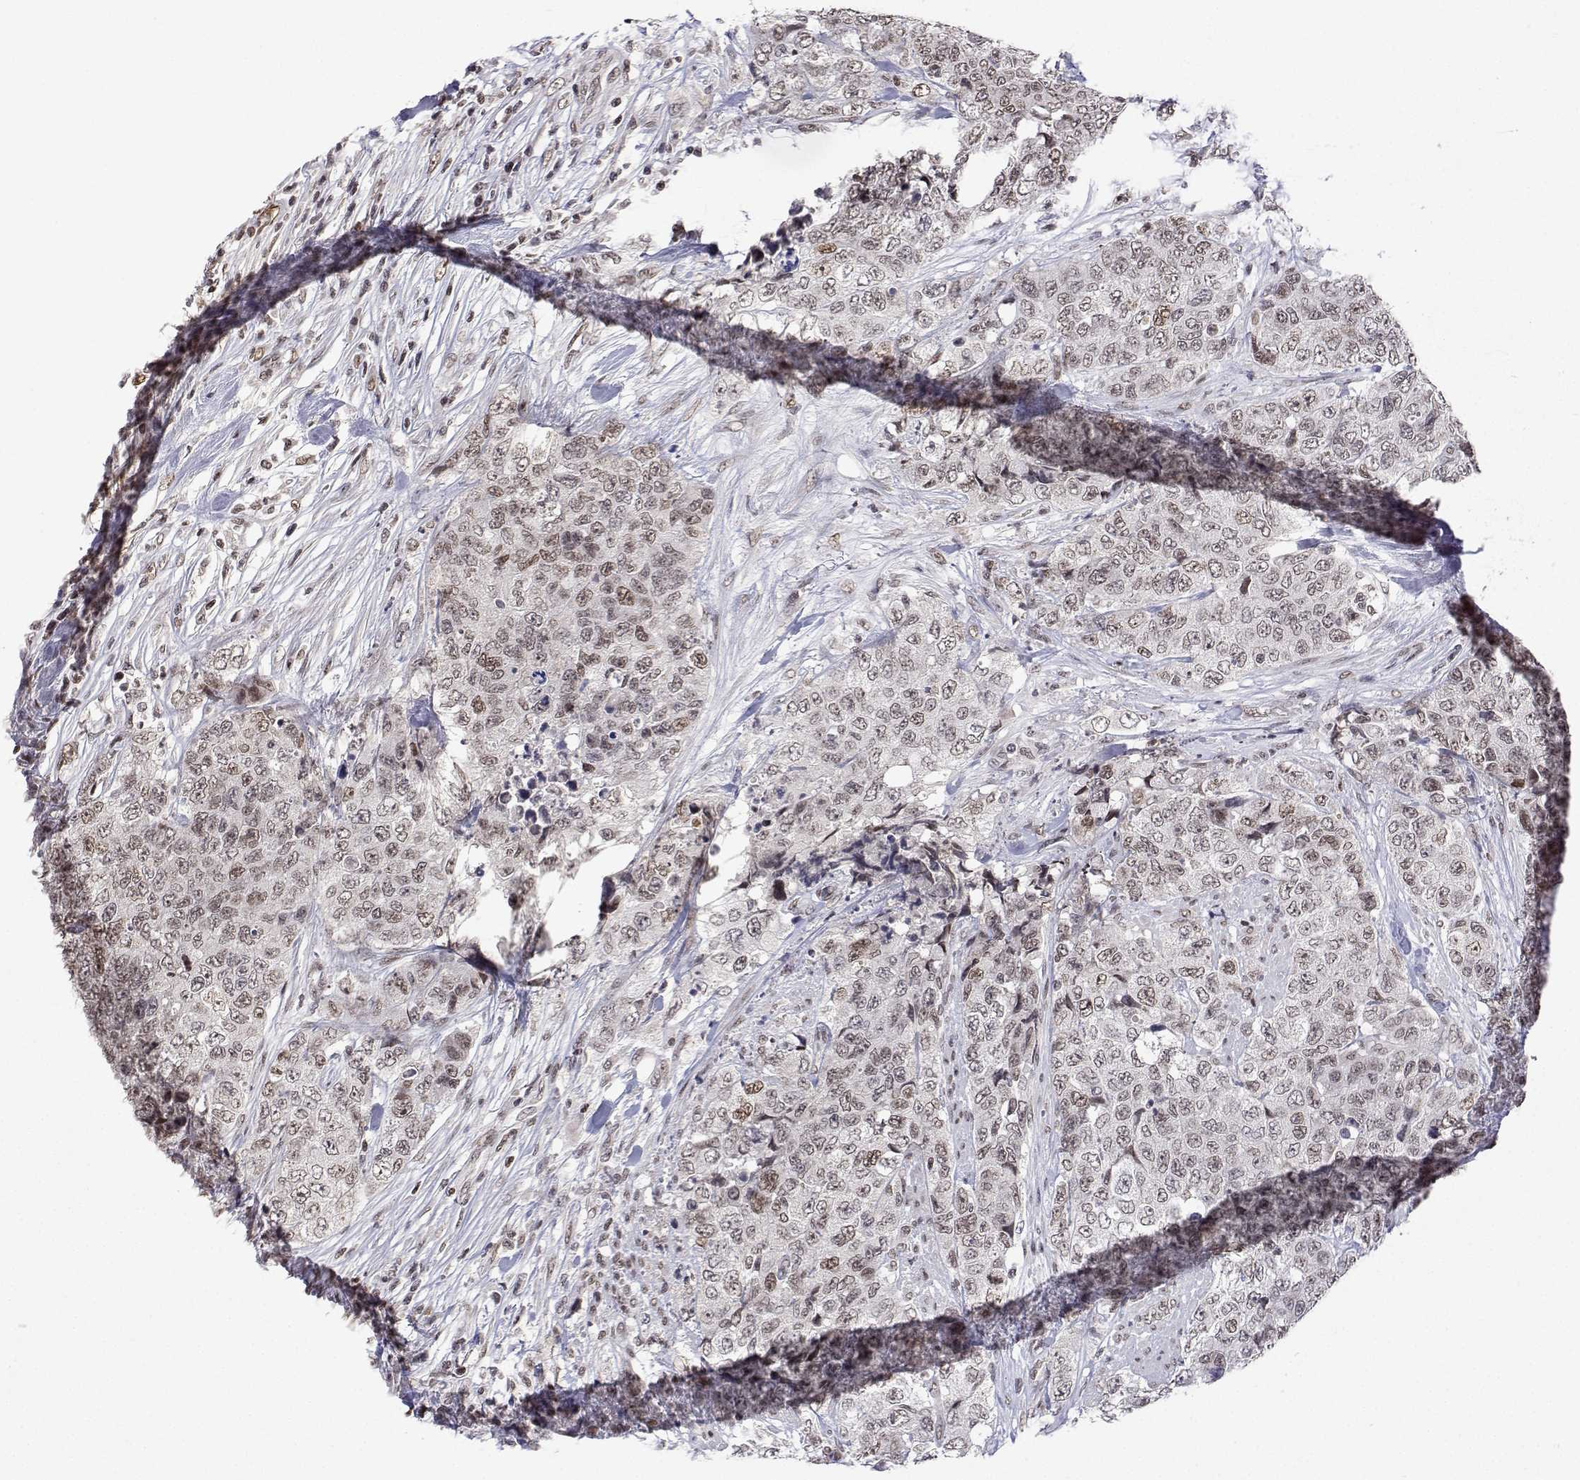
{"staining": {"intensity": "weak", "quantity": ">75%", "location": "nuclear"}, "tissue": "urothelial cancer", "cell_type": "Tumor cells", "image_type": "cancer", "snomed": [{"axis": "morphology", "description": "Urothelial carcinoma, High grade"}, {"axis": "topography", "description": "Urinary bladder"}], "caption": "IHC micrograph of urothelial cancer stained for a protein (brown), which exhibits low levels of weak nuclear positivity in about >75% of tumor cells.", "gene": "XPC", "patient": {"sex": "female", "age": 78}}